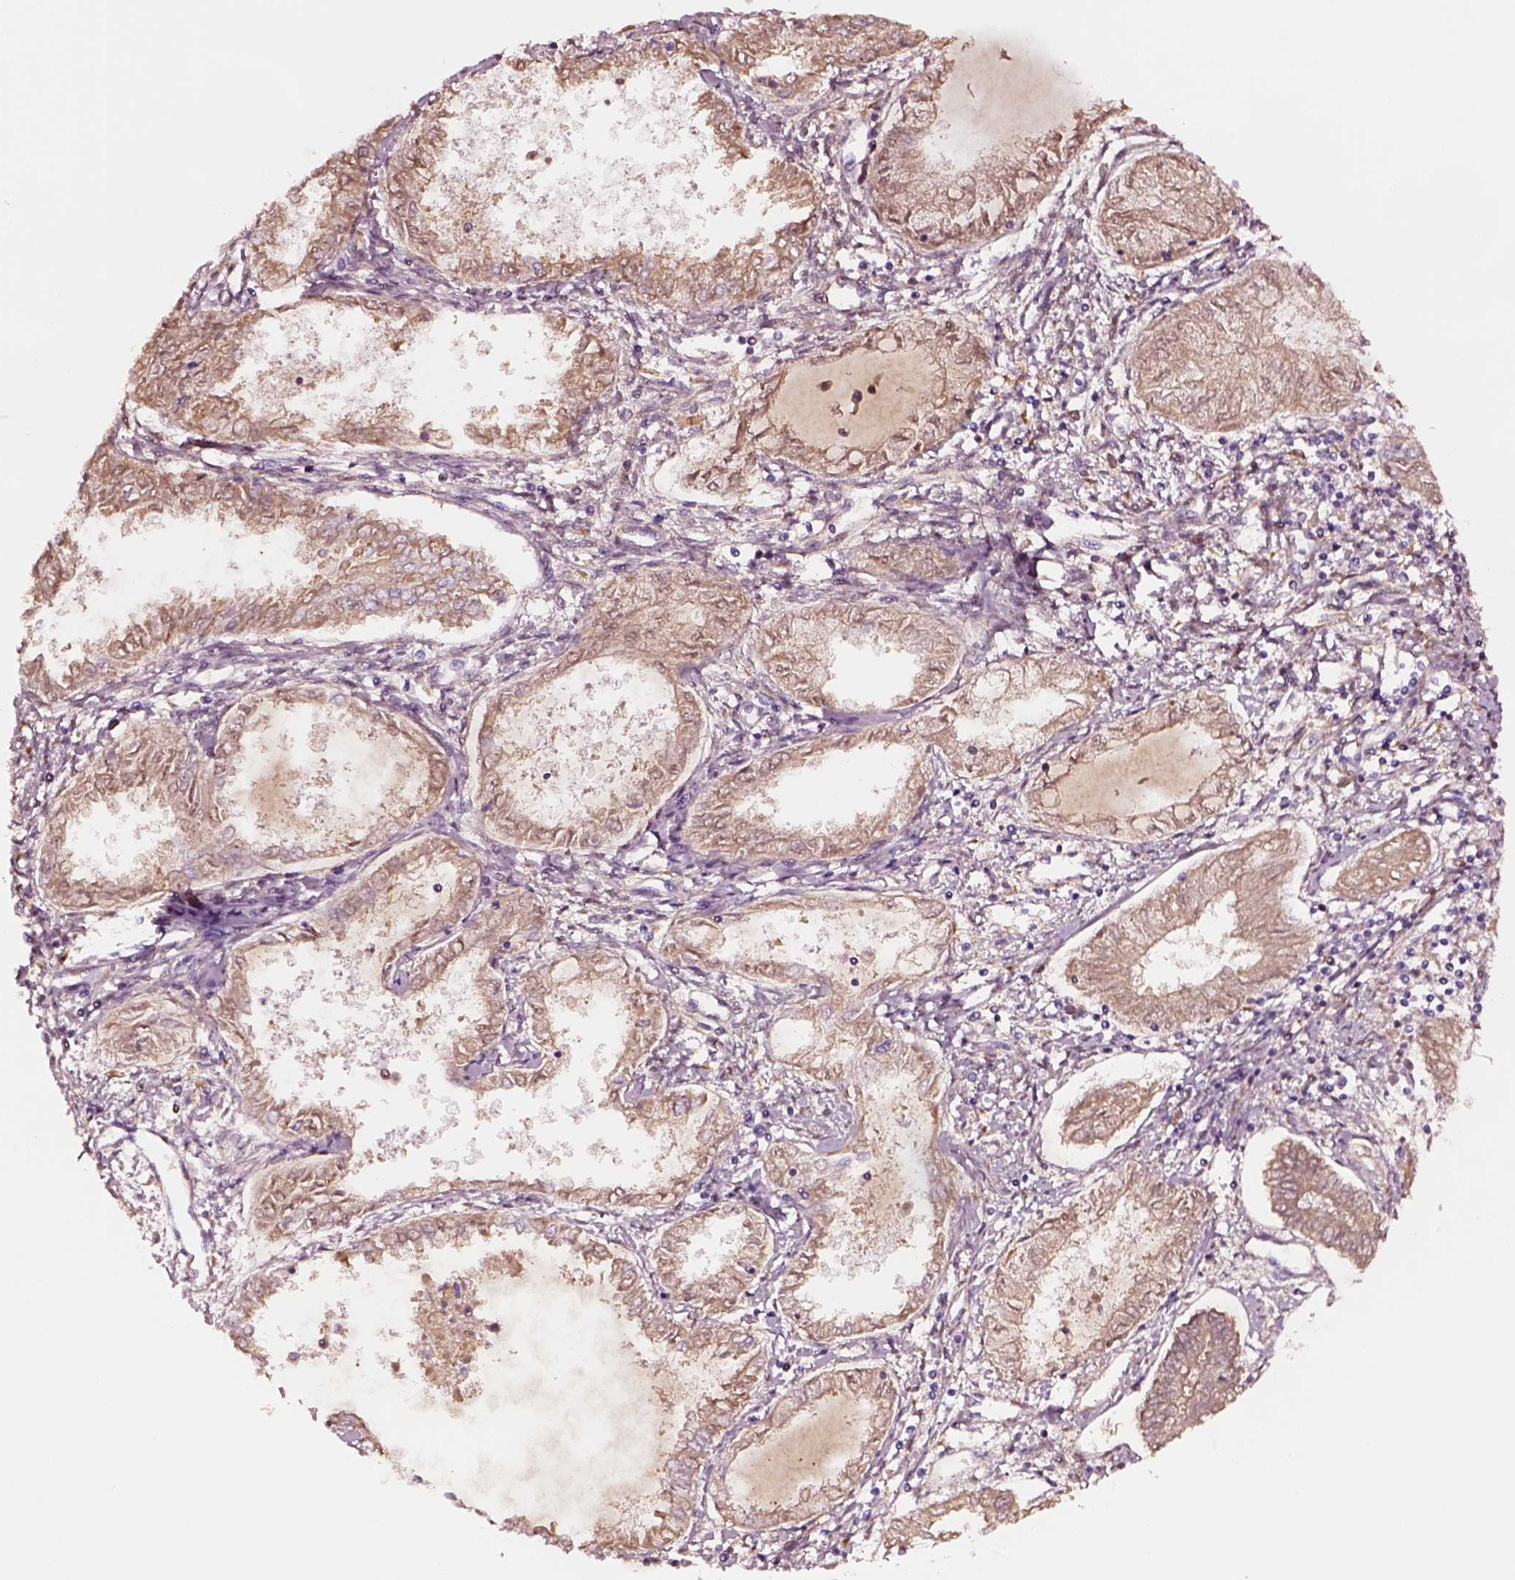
{"staining": {"intensity": "weak", "quantity": ">75%", "location": "cytoplasmic/membranous"}, "tissue": "endometrial cancer", "cell_type": "Tumor cells", "image_type": "cancer", "snomed": [{"axis": "morphology", "description": "Adenocarcinoma, NOS"}, {"axis": "topography", "description": "Endometrium"}], "caption": "An IHC photomicrograph of tumor tissue is shown. Protein staining in brown shows weak cytoplasmic/membranous positivity in endometrial adenocarcinoma within tumor cells.", "gene": "TF", "patient": {"sex": "female", "age": 68}}